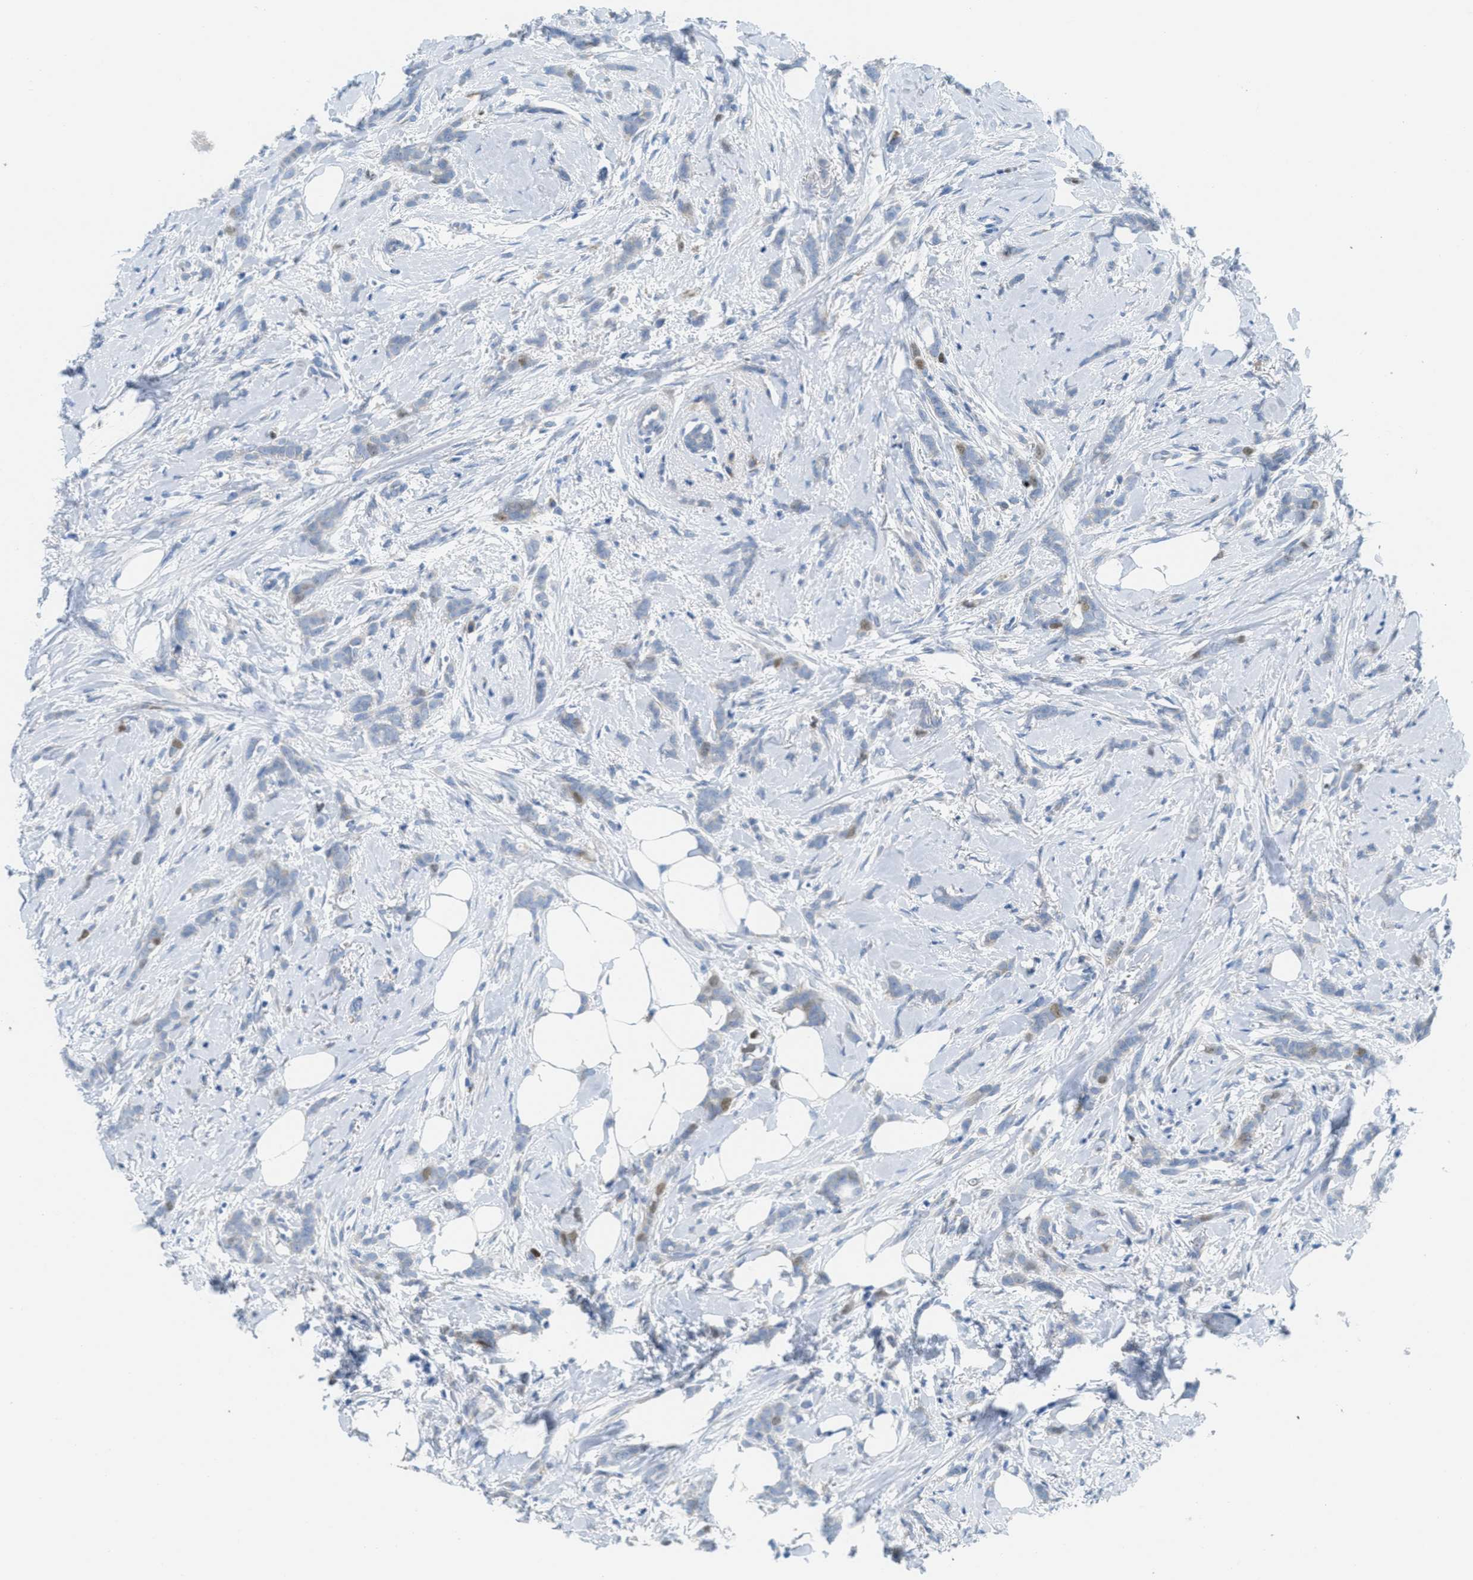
{"staining": {"intensity": "negative", "quantity": "none", "location": "none"}, "tissue": "breast cancer", "cell_type": "Tumor cells", "image_type": "cancer", "snomed": [{"axis": "morphology", "description": "Lobular carcinoma, in situ"}, {"axis": "morphology", "description": "Lobular carcinoma"}, {"axis": "topography", "description": "Breast"}], "caption": "Tumor cells are negative for protein expression in human breast lobular carcinoma in situ.", "gene": "ORC6", "patient": {"sex": "female", "age": 41}}